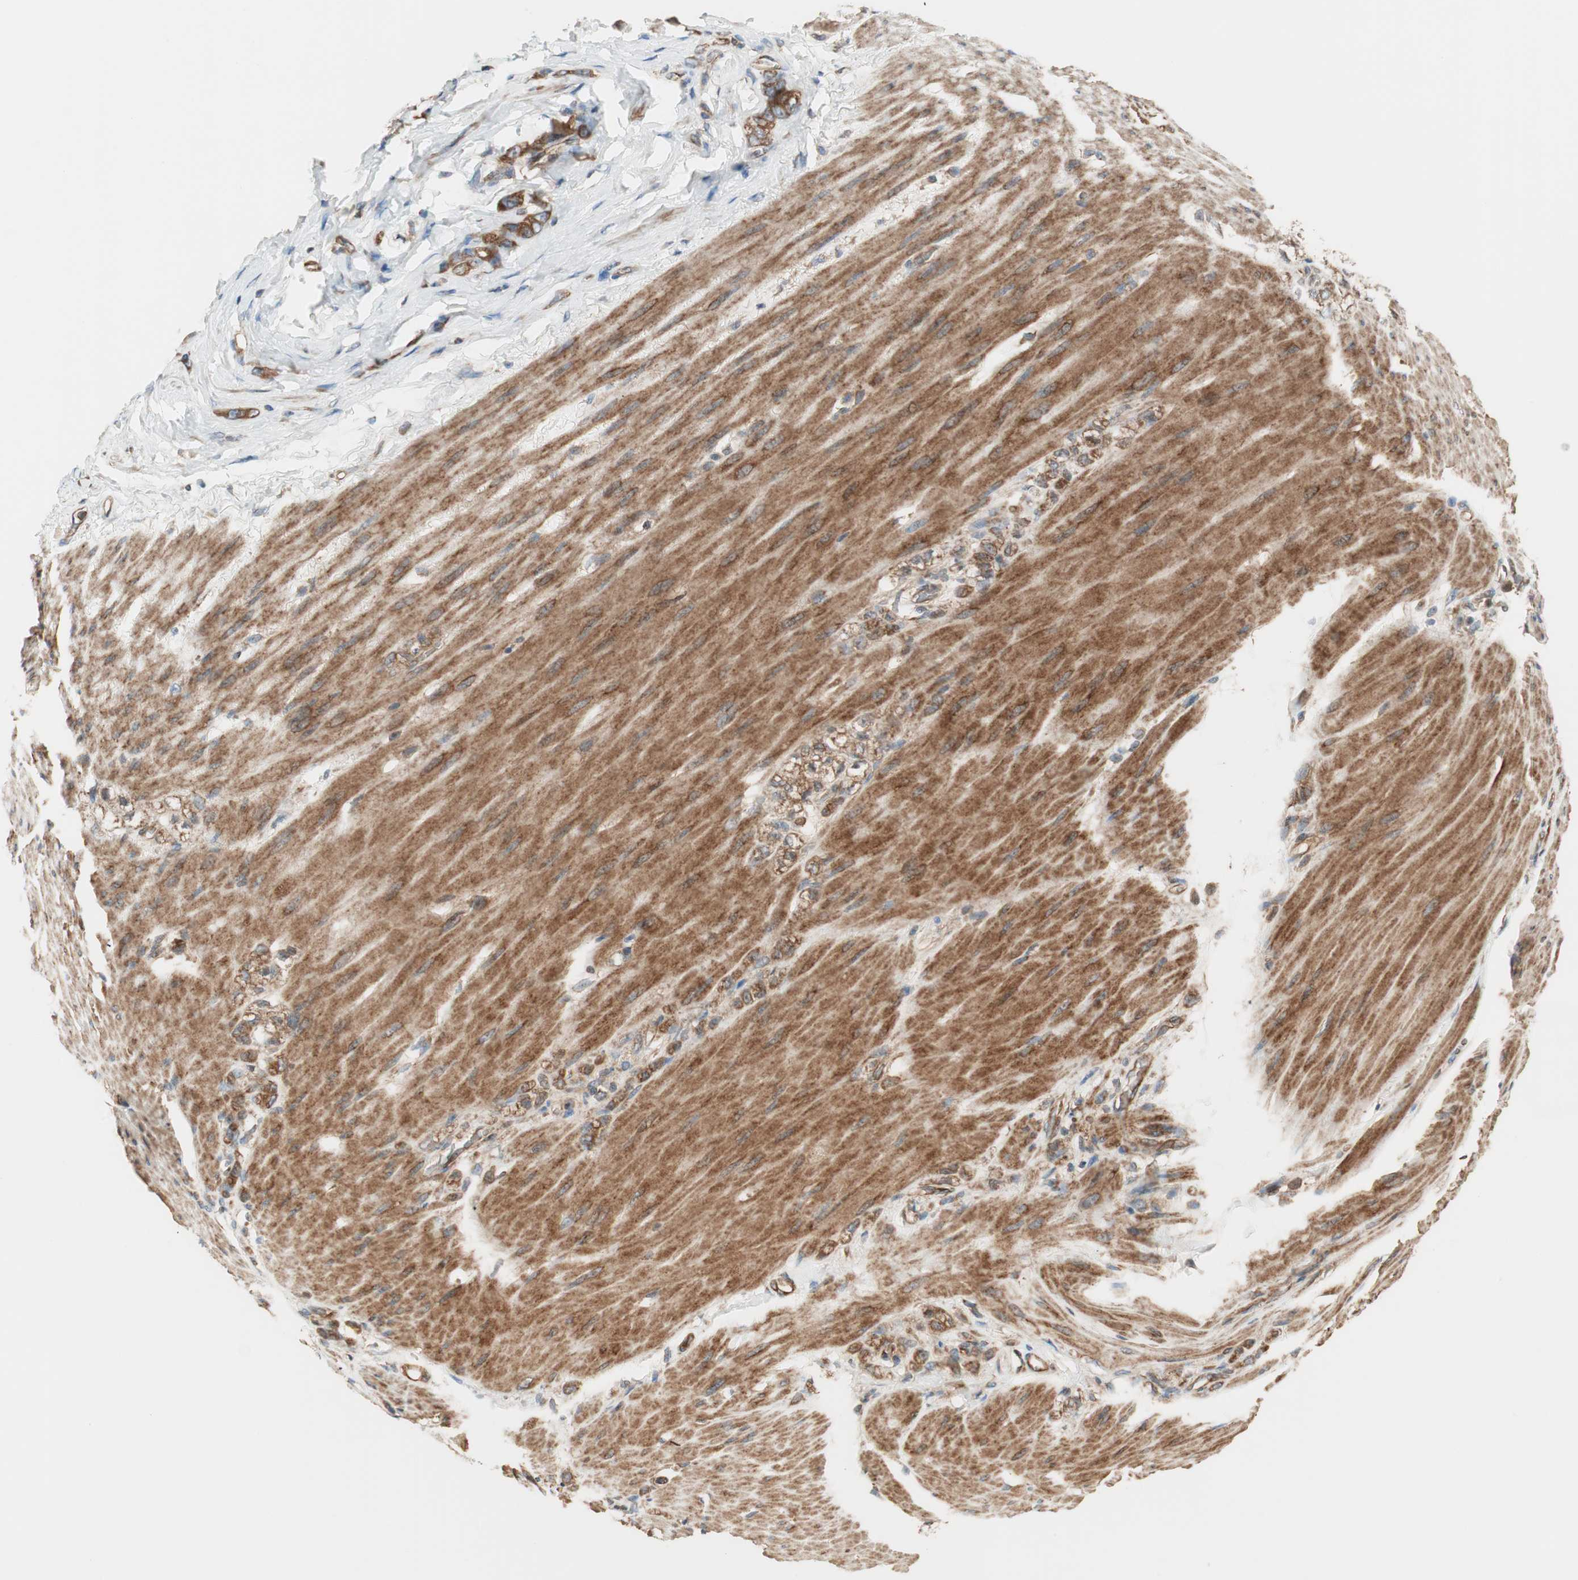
{"staining": {"intensity": "strong", "quantity": ">75%", "location": "cytoplasmic/membranous"}, "tissue": "stomach cancer", "cell_type": "Tumor cells", "image_type": "cancer", "snomed": [{"axis": "morphology", "description": "Adenocarcinoma, NOS"}, {"axis": "topography", "description": "Stomach"}], "caption": "A brown stain shows strong cytoplasmic/membranous positivity of a protein in stomach cancer (adenocarcinoma) tumor cells. The staining is performed using DAB (3,3'-diaminobenzidine) brown chromogen to label protein expression. The nuclei are counter-stained blue using hematoxylin.", "gene": "CTTNBP2NL", "patient": {"sex": "male", "age": 82}}